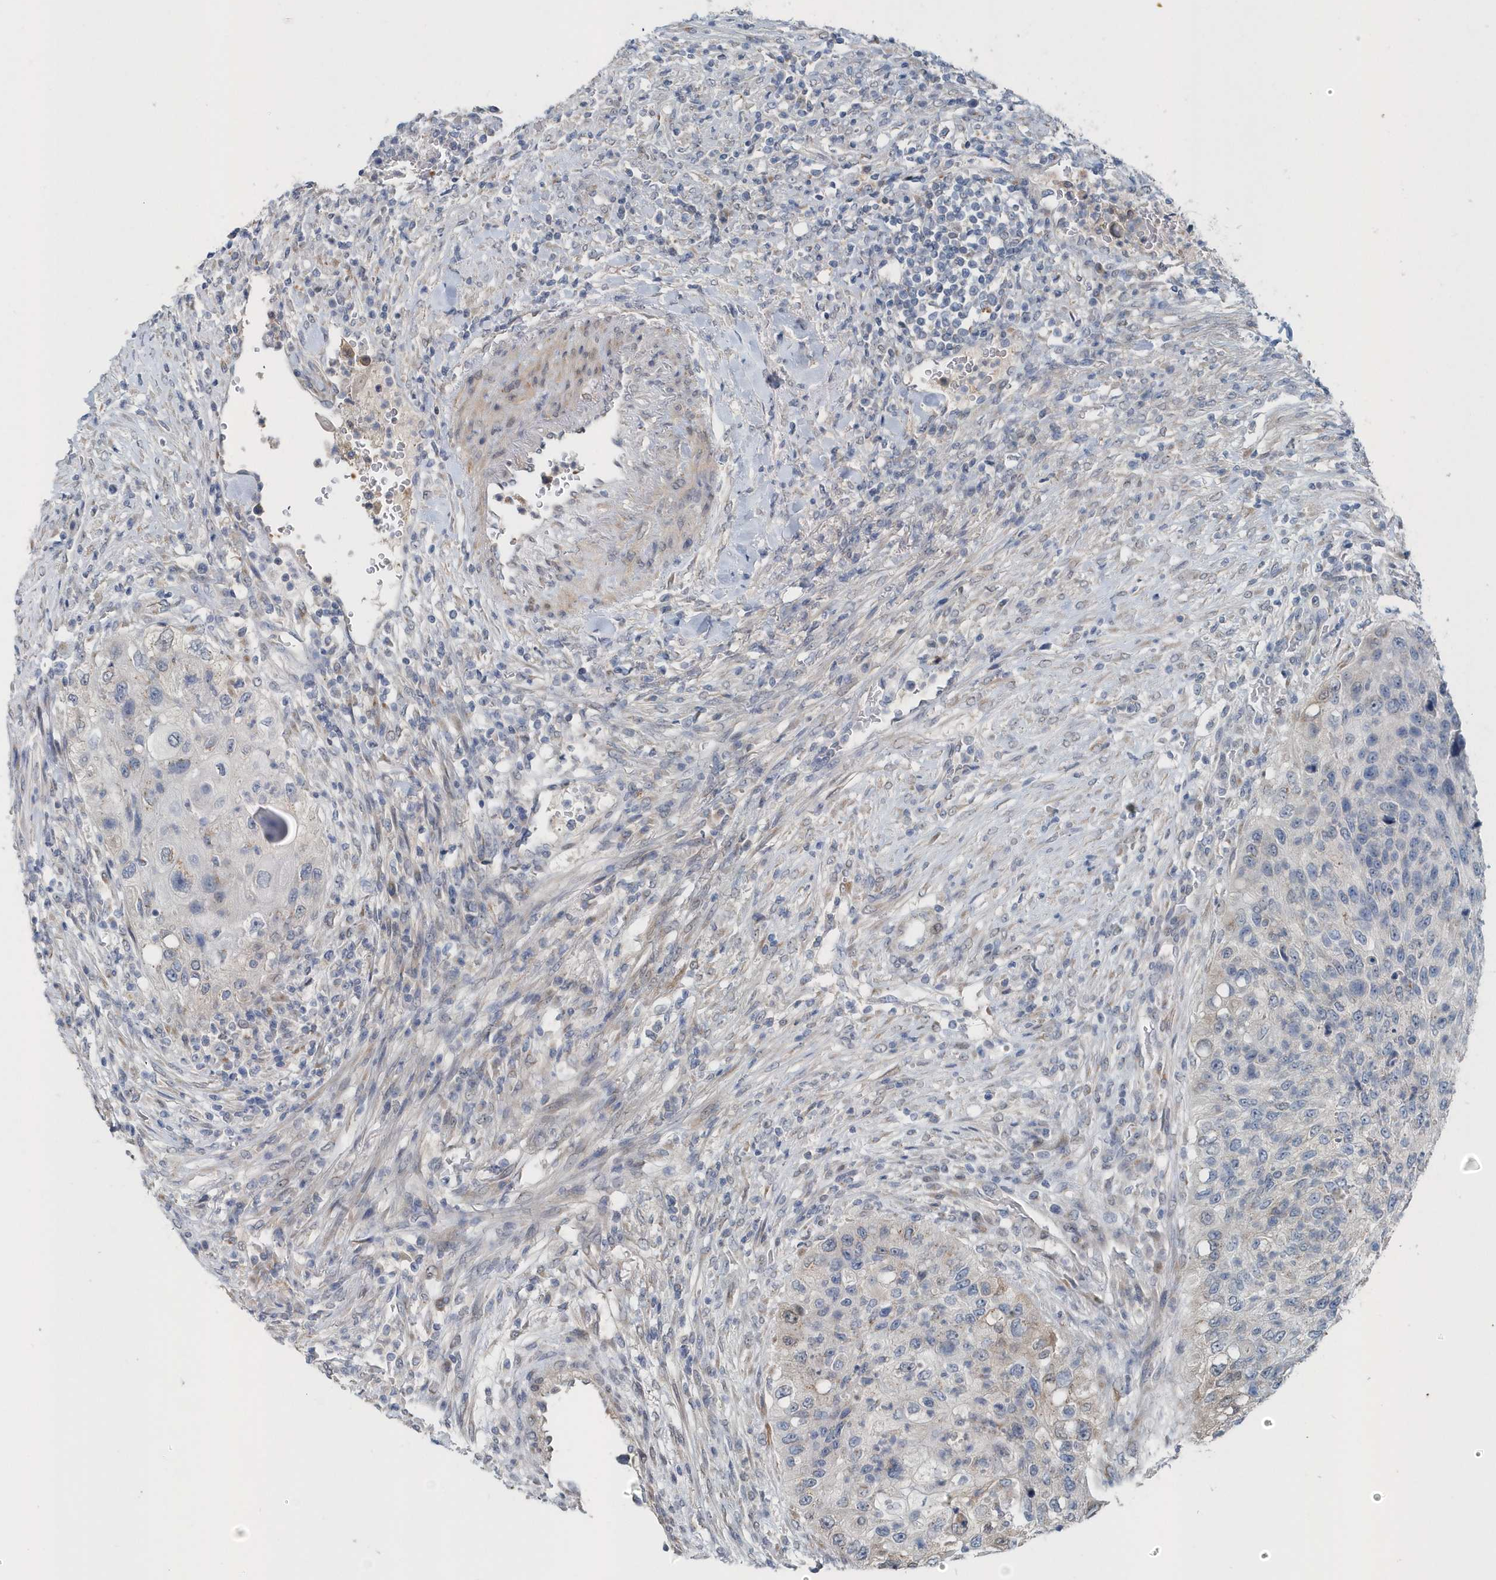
{"staining": {"intensity": "negative", "quantity": "none", "location": "none"}, "tissue": "urothelial cancer", "cell_type": "Tumor cells", "image_type": "cancer", "snomed": [{"axis": "morphology", "description": "Urothelial carcinoma, High grade"}, {"axis": "topography", "description": "Urinary bladder"}], "caption": "Tumor cells show no significant protein staining in high-grade urothelial carcinoma. The staining was performed using DAB (3,3'-diaminobenzidine) to visualize the protein expression in brown, while the nuclei were stained in blue with hematoxylin (Magnification: 20x).", "gene": "PFN2", "patient": {"sex": "female", "age": 60}}